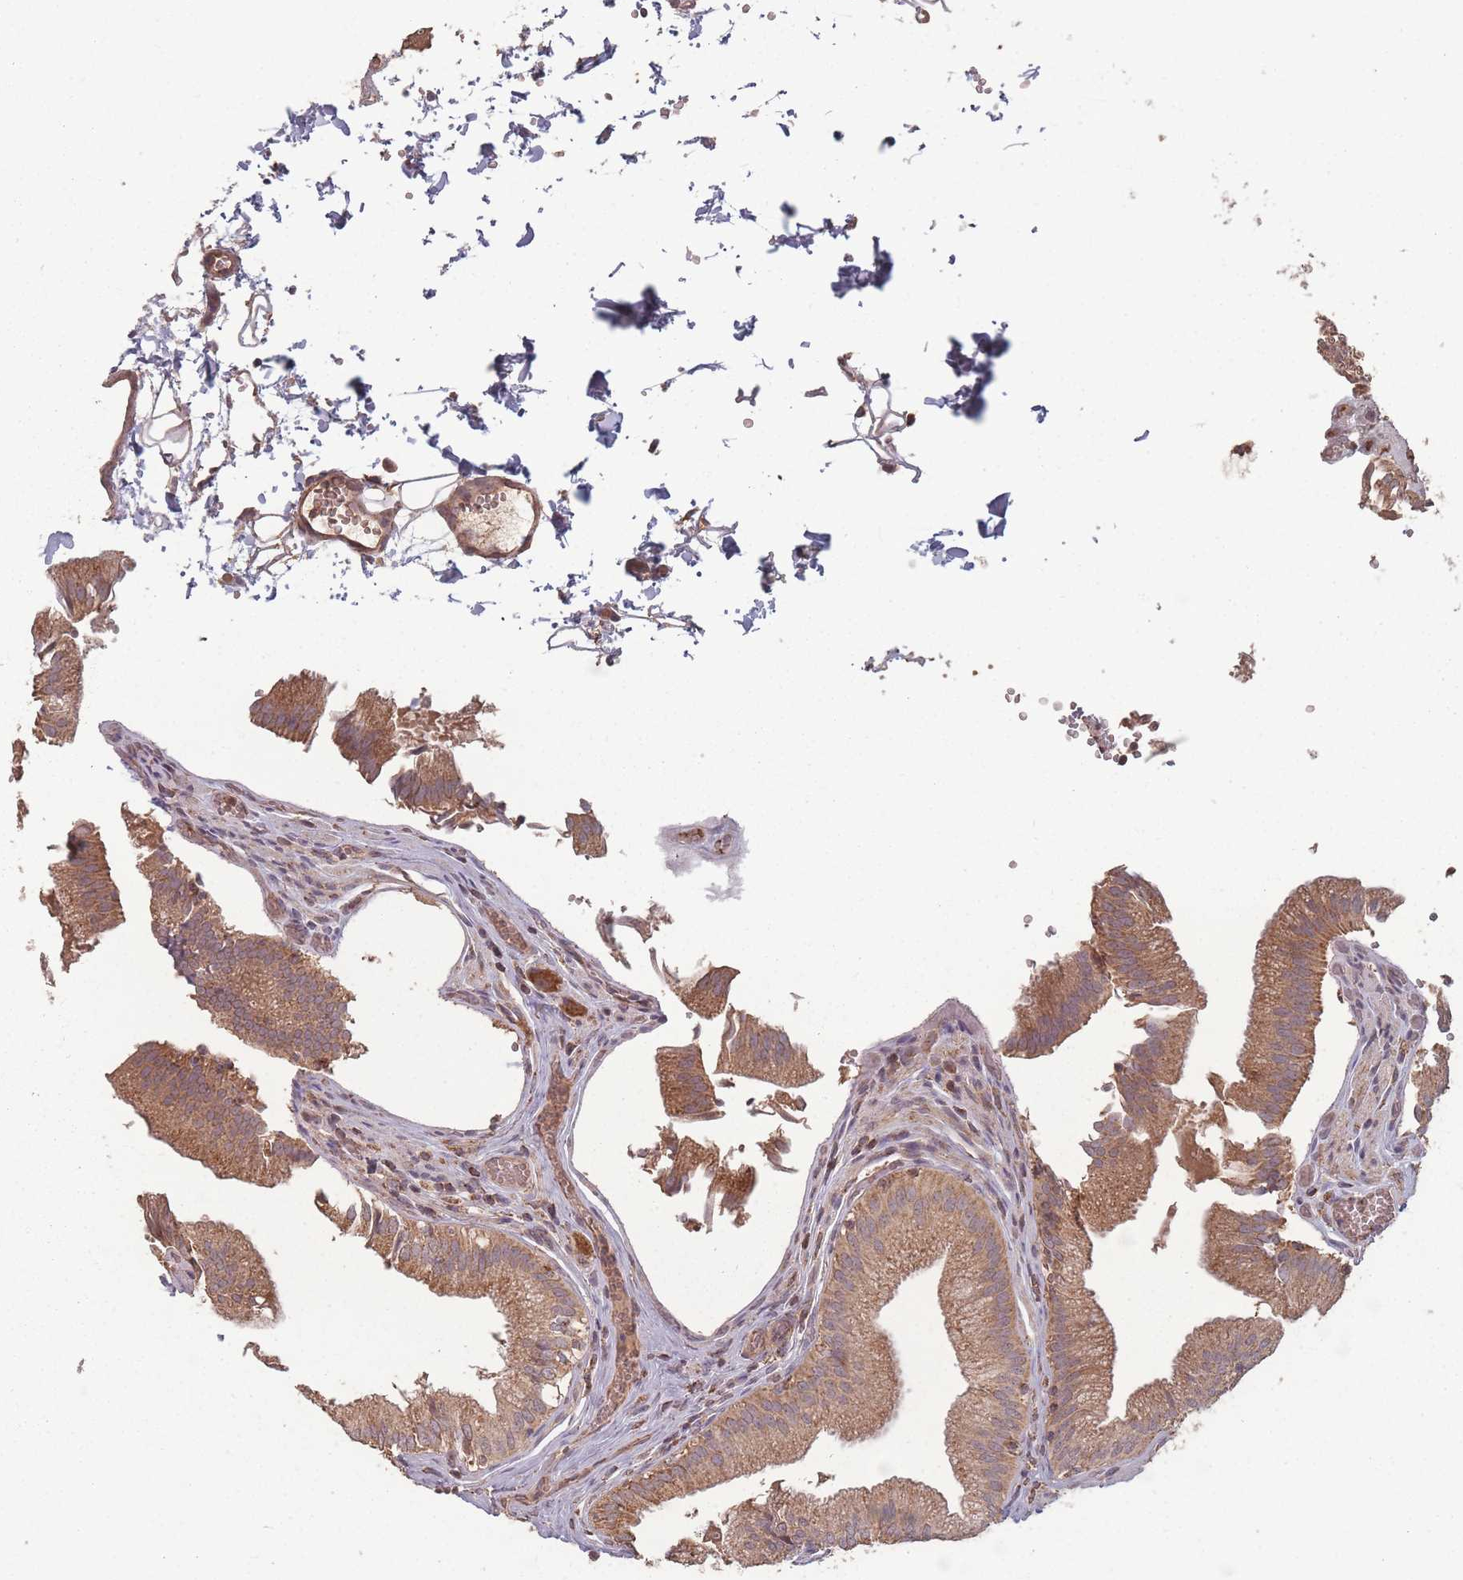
{"staining": {"intensity": "strong", "quantity": ">75%", "location": "cytoplasmic/membranous"}, "tissue": "gallbladder", "cell_type": "Glandular cells", "image_type": "normal", "snomed": [{"axis": "morphology", "description": "Normal tissue, NOS"}, {"axis": "topography", "description": "Gallbladder"}, {"axis": "topography", "description": "Peripheral nerve tissue"}], "caption": "IHC photomicrograph of unremarkable human gallbladder stained for a protein (brown), which shows high levels of strong cytoplasmic/membranous staining in approximately >75% of glandular cells.", "gene": "LYRM7", "patient": {"sex": "male", "age": 17}}